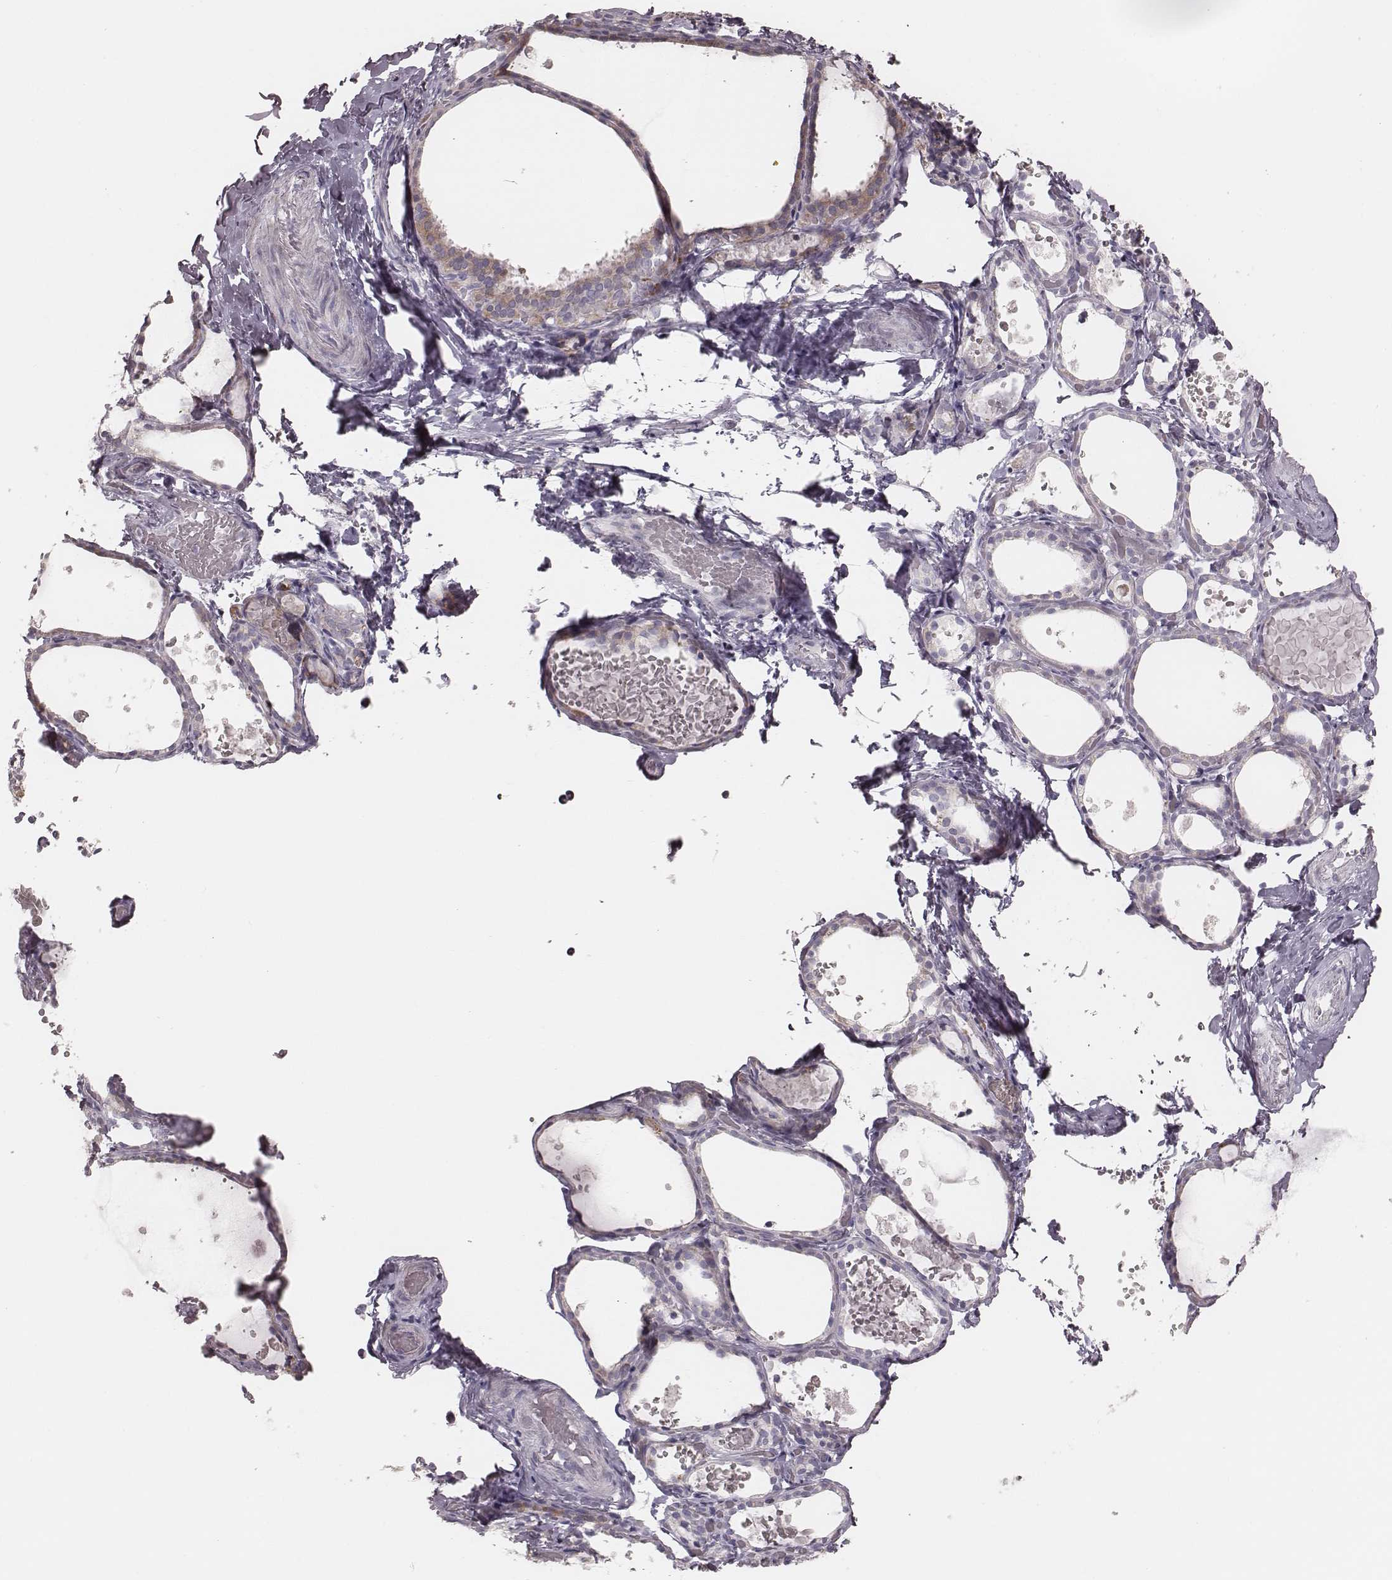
{"staining": {"intensity": "moderate", "quantity": "25%-75%", "location": "cytoplasmic/membranous"}, "tissue": "thyroid gland", "cell_type": "Glandular cells", "image_type": "normal", "snomed": [{"axis": "morphology", "description": "Normal tissue, NOS"}, {"axis": "topography", "description": "Thyroid gland"}], "caption": "IHC (DAB (3,3'-diaminobenzidine)) staining of normal thyroid gland reveals moderate cytoplasmic/membranous protein positivity in about 25%-75% of glandular cells. (DAB (3,3'-diaminobenzidine) IHC, brown staining for protein, blue staining for nuclei).", "gene": "KIF5C", "patient": {"sex": "female", "age": 56}}